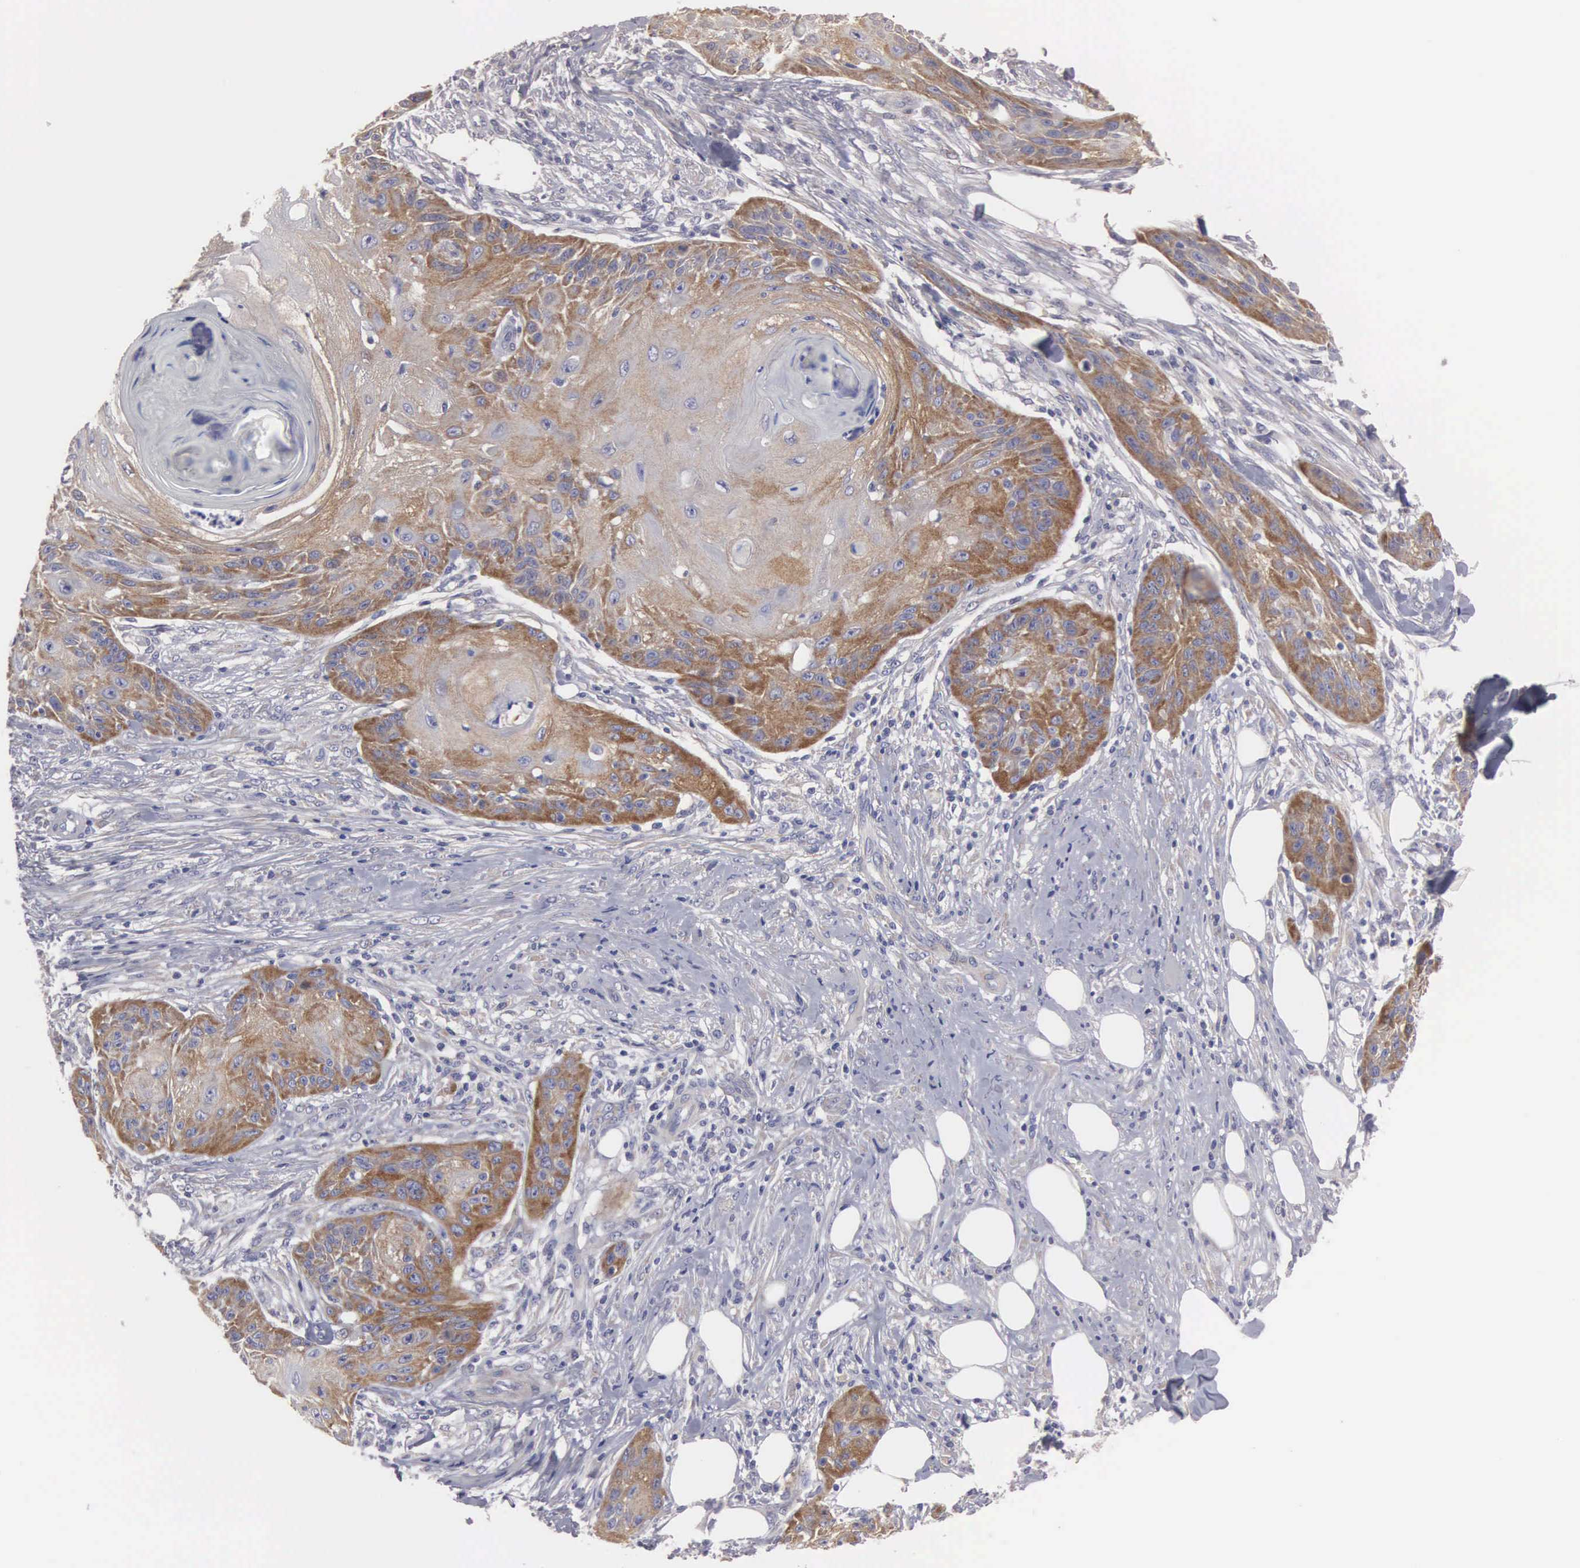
{"staining": {"intensity": "moderate", "quantity": ">75%", "location": "cytoplasmic/membranous"}, "tissue": "skin cancer", "cell_type": "Tumor cells", "image_type": "cancer", "snomed": [{"axis": "morphology", "description": "Squamous cell carcinoma, NOS"}, {"axis": "topography", "description": "Skin"}], "caption": "Immunohistochemical staining of human squamous cell carcinoma (skin) shows moderate cytoplasmic/membranous protein staining in approximately >75% of tumor cells.", "gene": "CEP170B", "patient": {"sex": "female", "age": 88}}